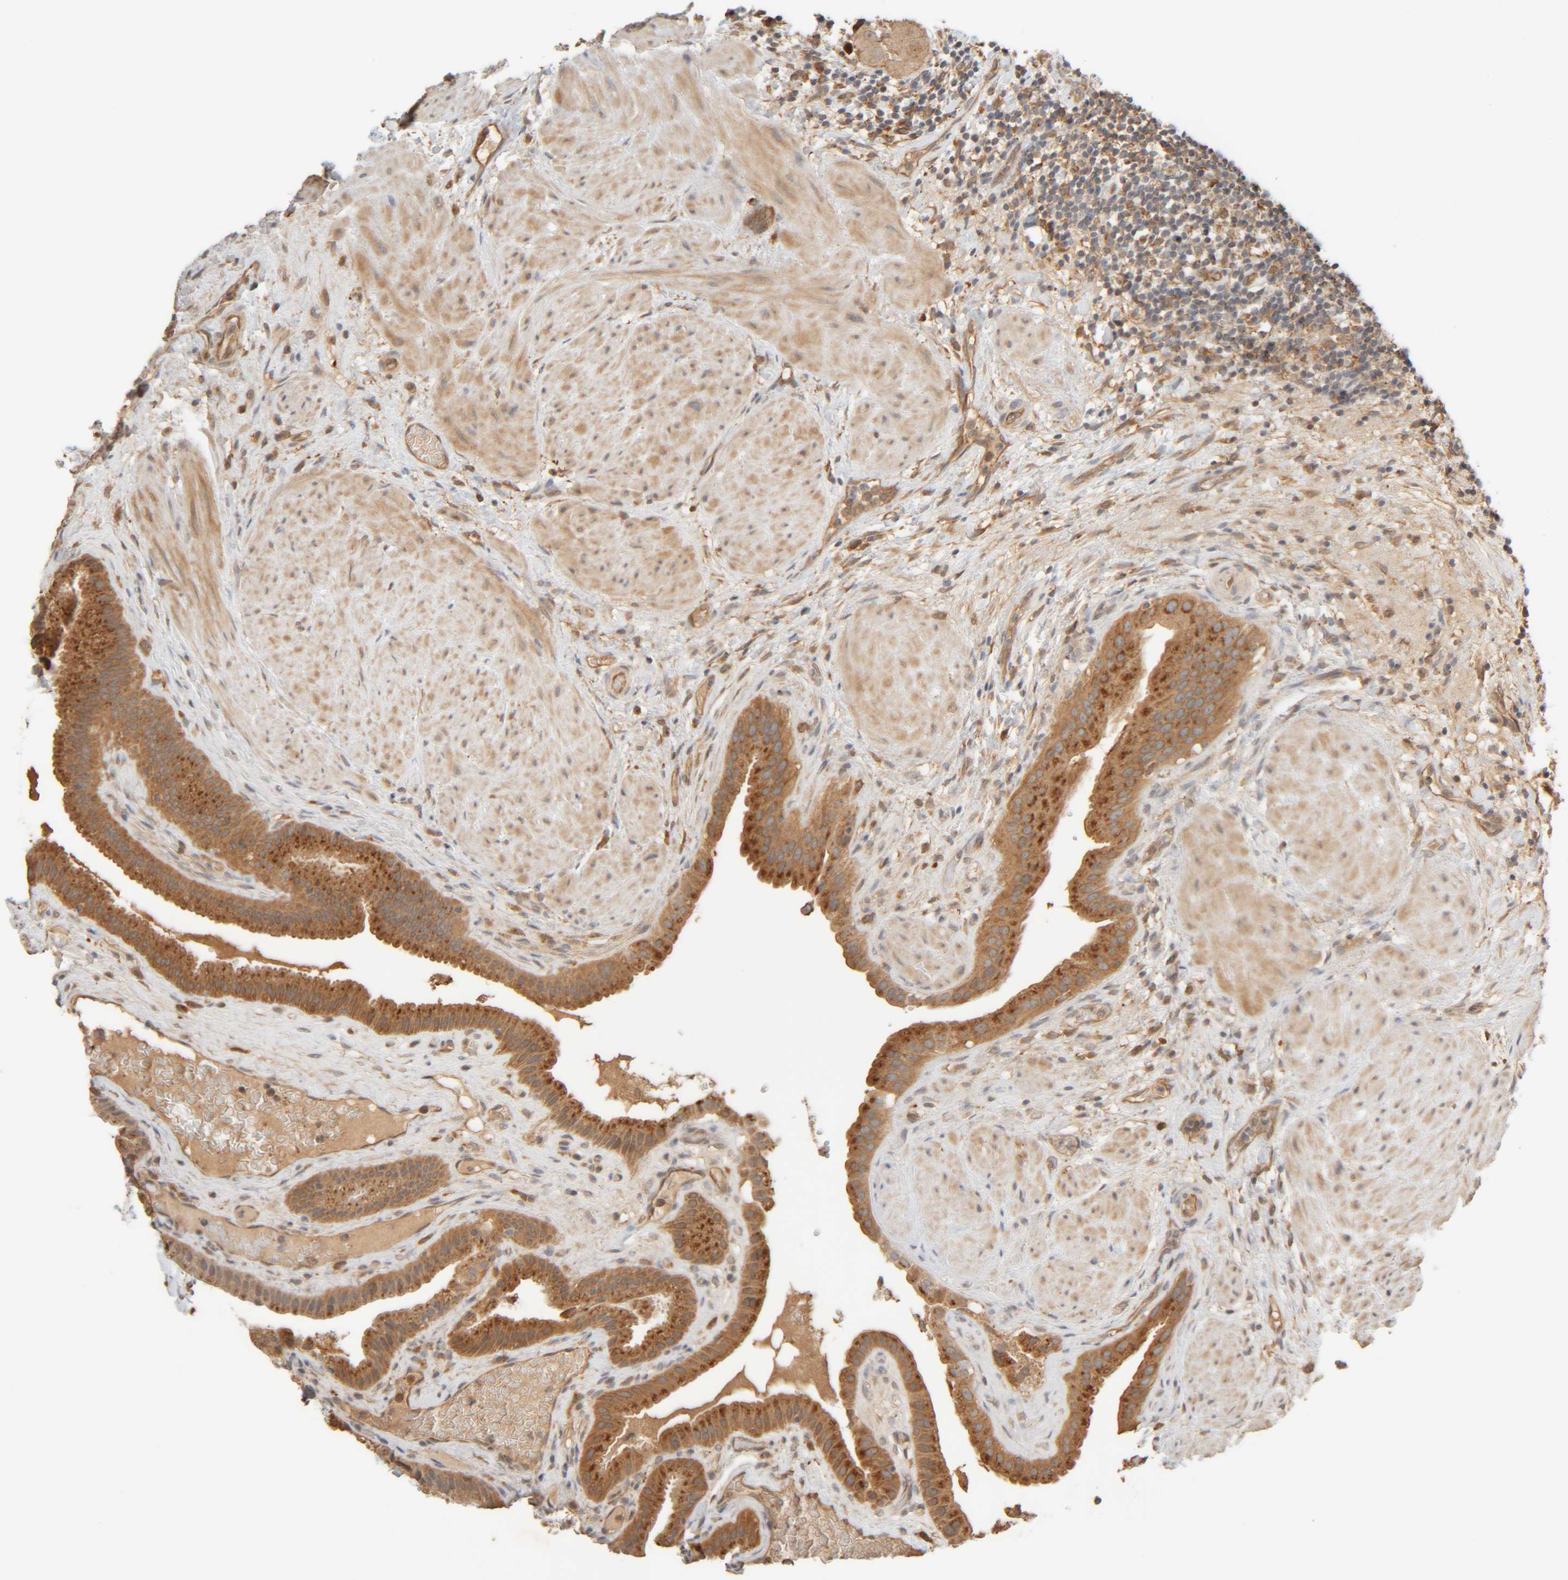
{"staining": {"intensity": "moderate", "quantity": ">75%", "location": "cytoplasmic/membranous"}, "tissue": "gallbladder", "cell_type": "Glandular cells", "image_type": "normal", "snomed": [{"axis": "morphology", "description": "Normal tissue, NOS"}, {"axis": "topography", "description": "Gallbladder"}], "caption": "Glandular cells exhibit moderate cytoplasmic/membranous positivity in about >75% of cells in unremarkable gallbladder. (DAB IHC, brown staining for protein, blue staining for nuclei).", "gene": "TMEM192", "patient": {"sex": "male", "age": 49}}